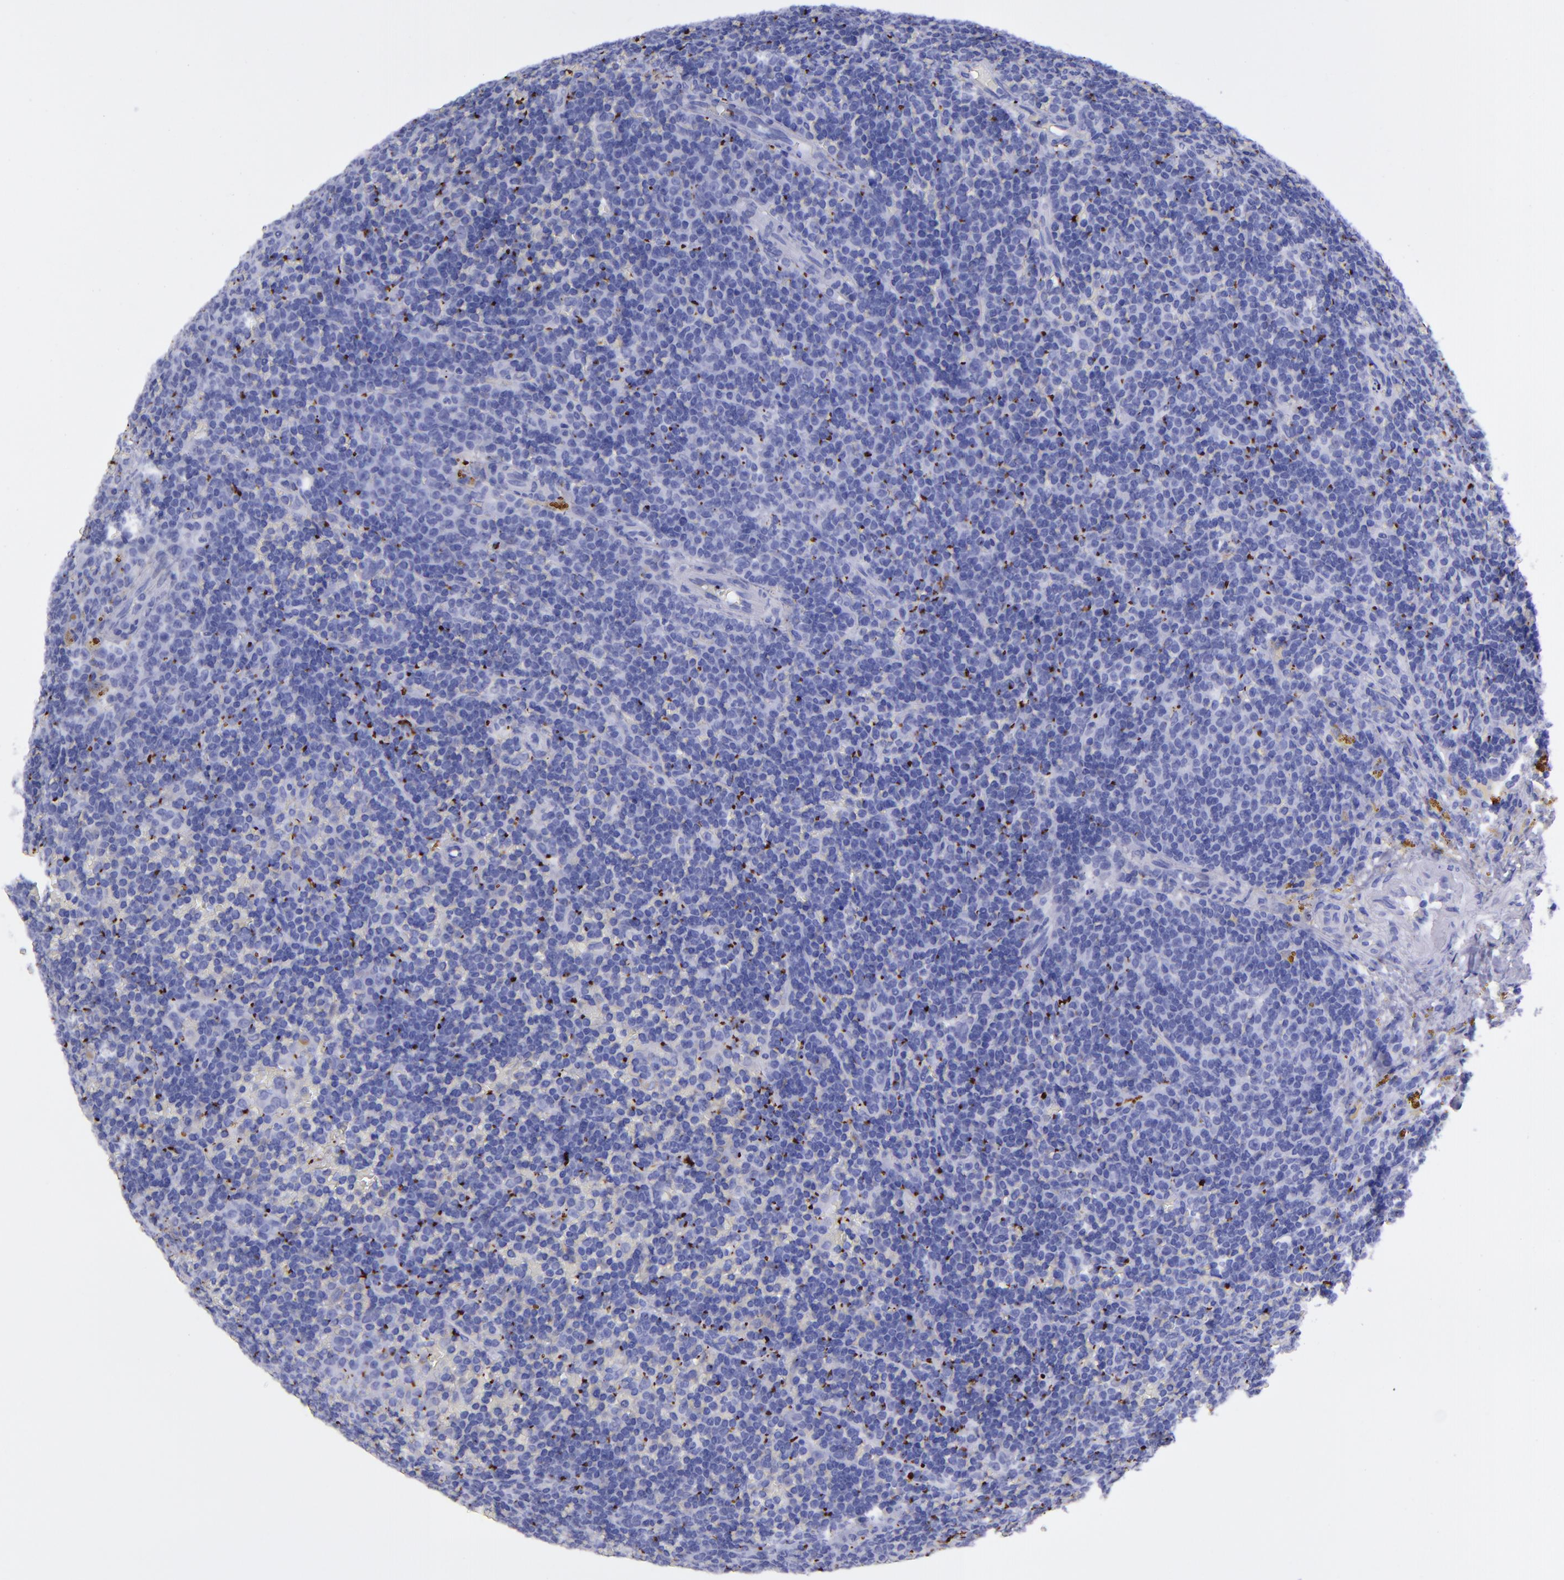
{"staining": {"intensity": "negative", "quantity": "none", "location": "none"}, "tissue": "lymphoma", "cell_type": "Tumor cells", "image_type": "cancer", "snomed": [{"axis": "morphology", "description": "Malignant lymphoma, non-Hodgkin's type, Low grade"}, {"axis": "topography", "description": "Spleen"}], "caption": "High power microscopy photomicrograph of an immunohistochemistry (IHC) micrograph of low-grade malignant lymphoma, non-Hodgkin's type, revealing no significant expression in tumor cells. (DAB (3,3'-diaminobenzidine) immunohistochemistry with hematoxylin counter stain).", "gene": "EFCAB13", "patient": {"sex": "male", "age": 80}}